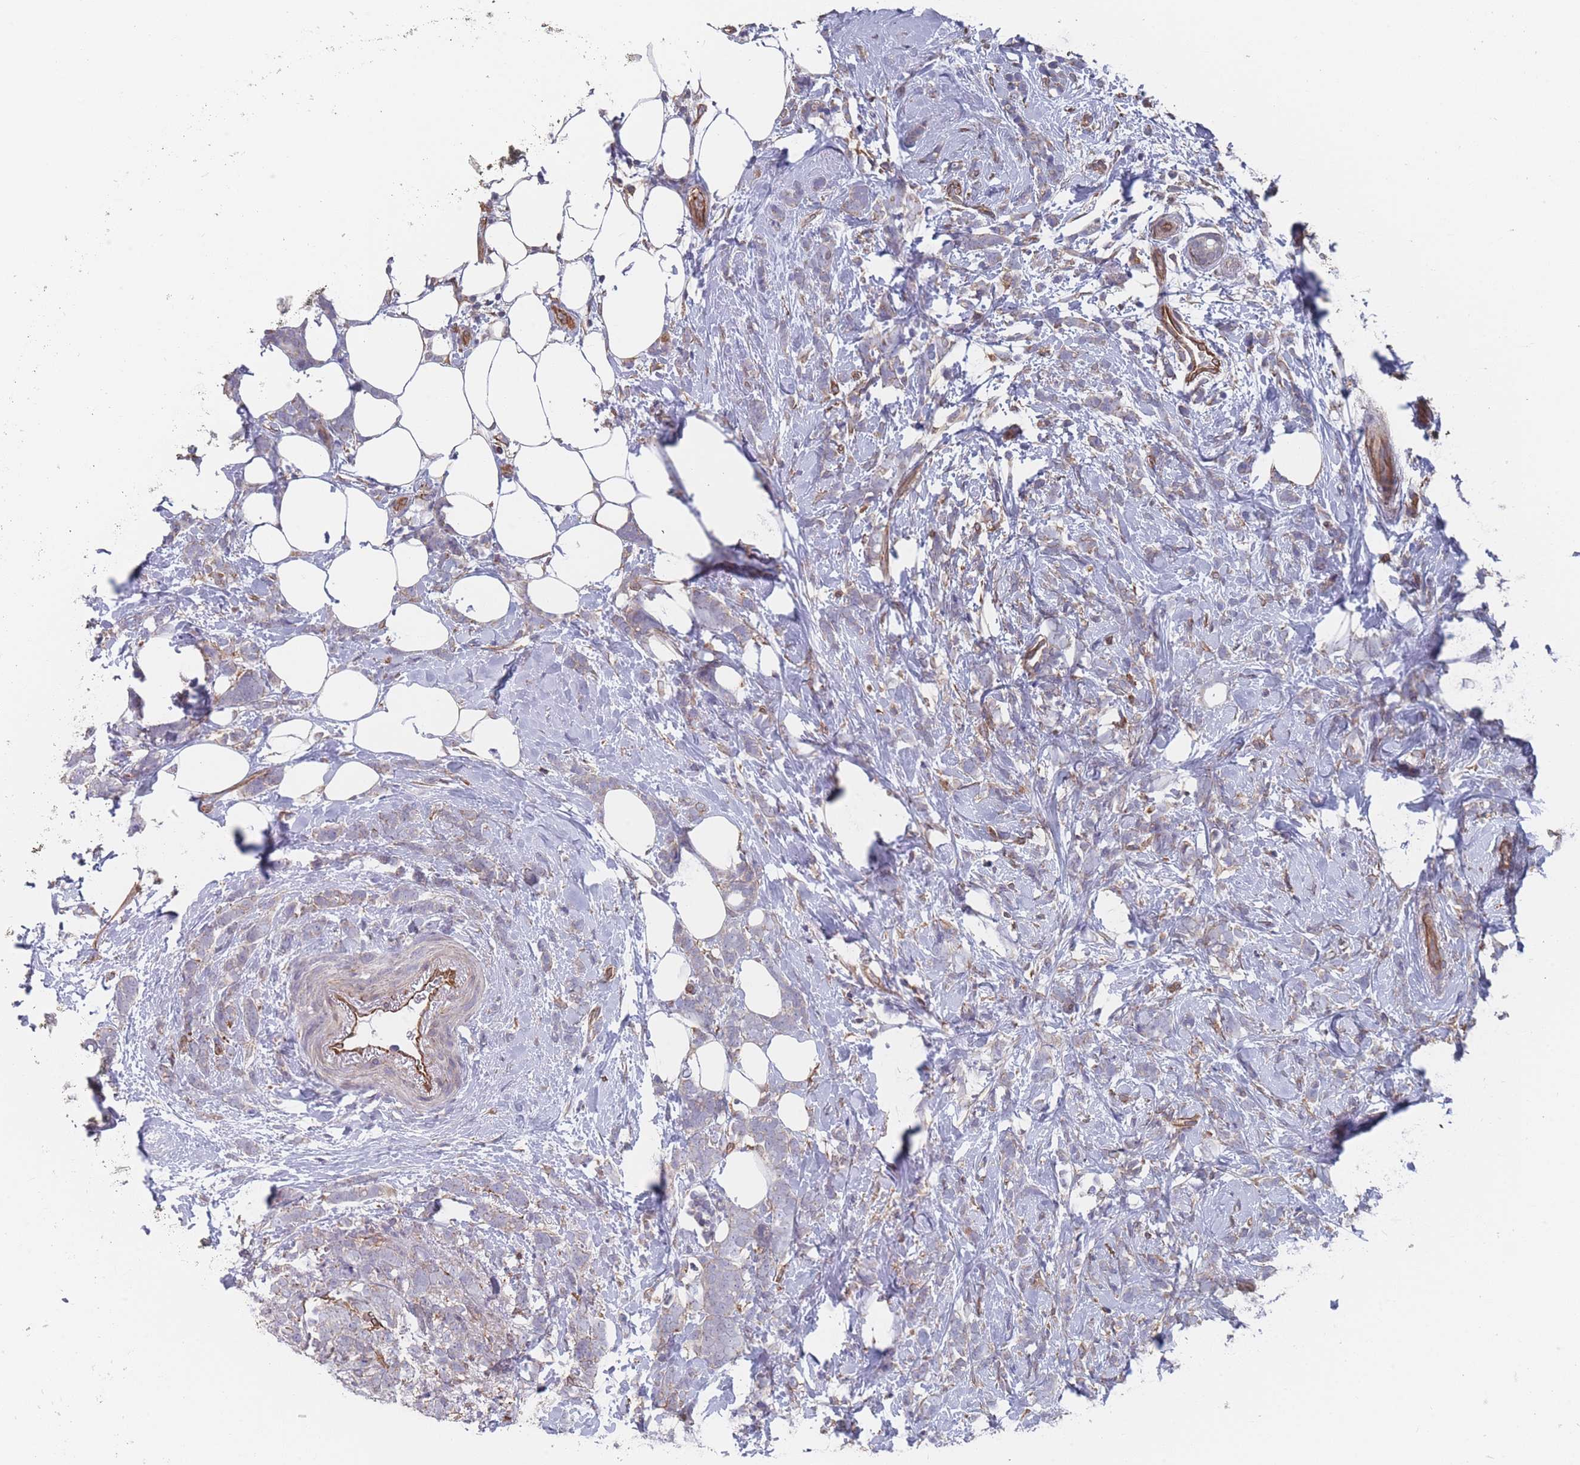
{"staining": {"intensity": "negative", "quantity": "none", "location": "none"}, "tissue": "breast cancer", "cell_type": "Tumor cells", "image_type": "cancer", "snomed": [{"axis": "morphology", "description": "Lobular carcinoma"}, {"axis": "topography", "description": "Breast"}], "caption": "Micrograph shows no protein positivity in tumor cells of breast lobular carcinoma tissue. The staining is performed using DAB brown chromogen with nuclei counter-stained in using hematoxylin.", "gene": "SLC1A6", "patient": {"sex": "female", "age": 58}}